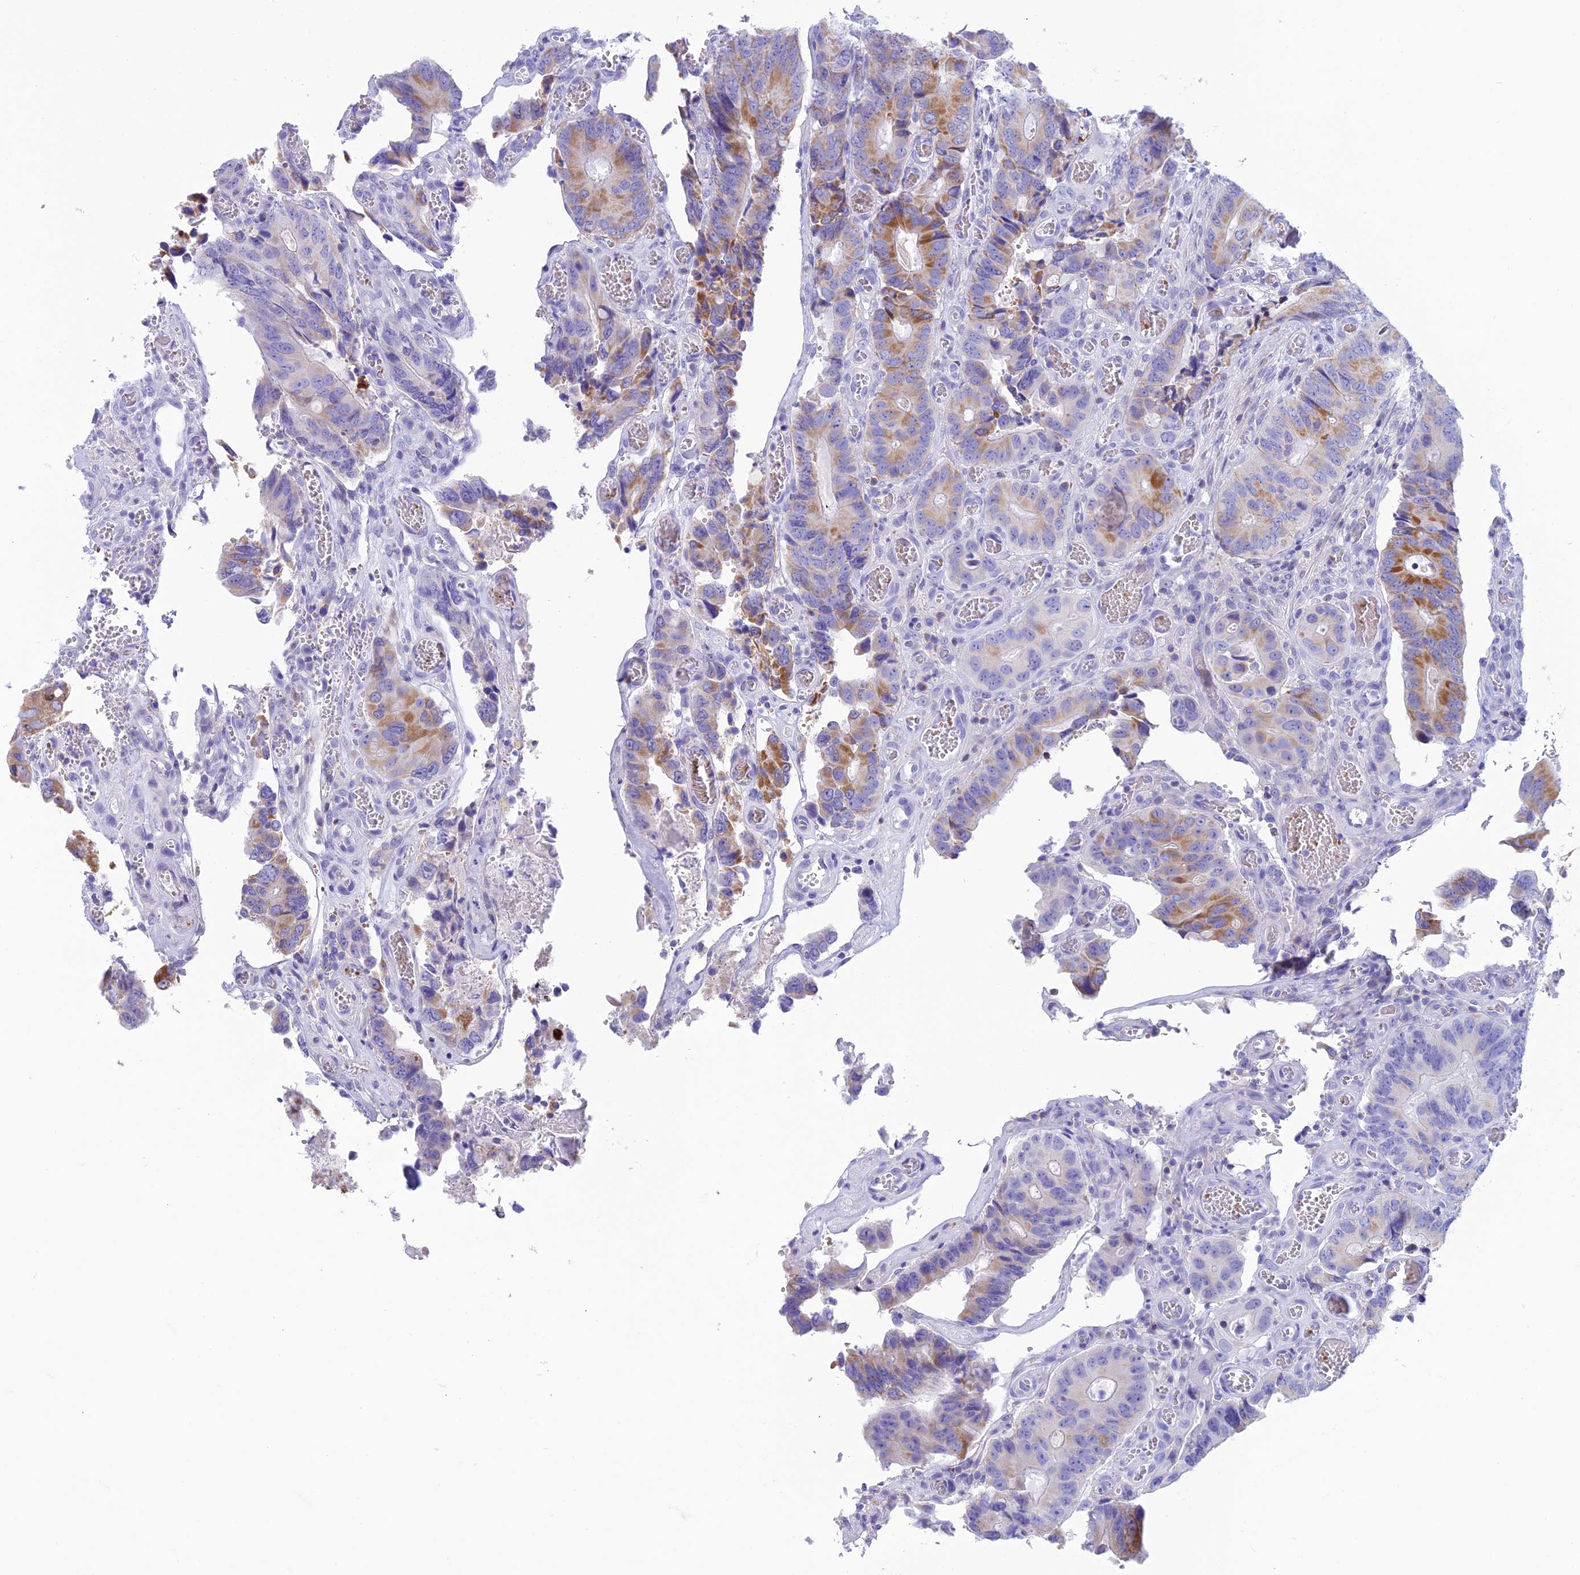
{"staining": {"intensity": "moderate", "quantity": "25%-75%", "location": "cytoplasmic/membranous"}, "tissue": "colorectal cancer", "cell_type": "Tumor cells", "image_type": "cancer", "snomed": [{"axis": "morphology", "description": "Adenocarcinoma, NOS"}, {"axis": "topography", "description": "Colon"}], "caption": "About 25%-75% of tumor cells in human colorectal cancer reveal moderate cytoplasmic/membranous protein positivity as visualized by brown immunohistochemical staining.", "gene": "GLYATL1", "patient": {"sex": "male", "age": 84}}